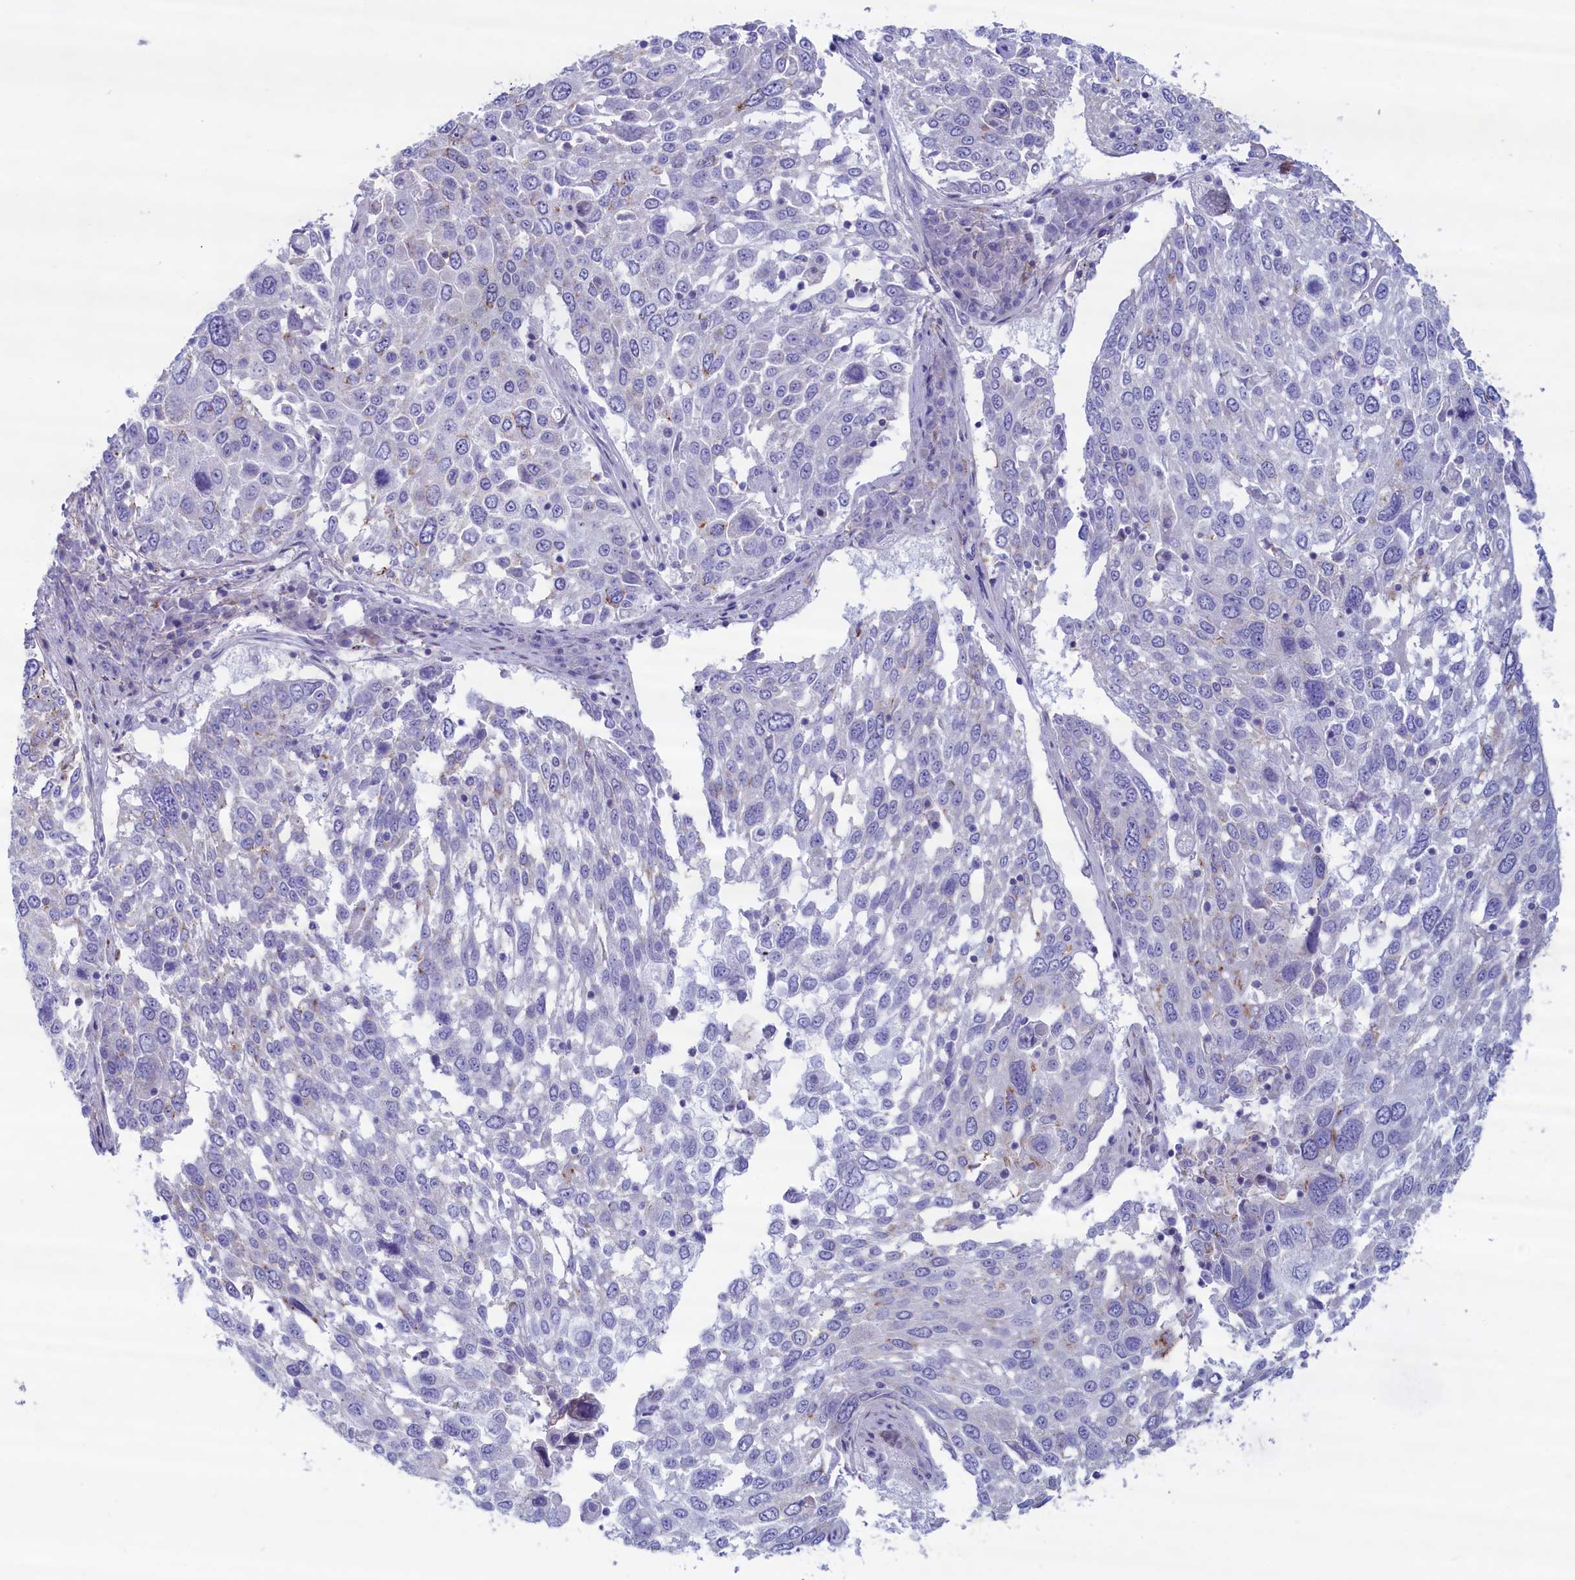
{"staining": {"intensity": "moderate", "quantity": "<25%", "location": "cytoplasmic/membranous"}, "tissue": "lung cancer", "cell_type": "Tumor cells", "image_type": "cancer", "snomed": [{"axis": "morphology", "description": "Squamous cell carcinoma, NOS"}, {"axis": "topography", "description": "Lung"}], "caption": "Immunohistochemical staining of human squamous cell carcinoma (lung) reveals moderate cytoplasmic/membranous protein expression in about <25% of tumor cells. (IHC, brightfield microscopy, high magnification).", "gene": "MPV17L2", "patient": {"sex": "male", "age": 65}}